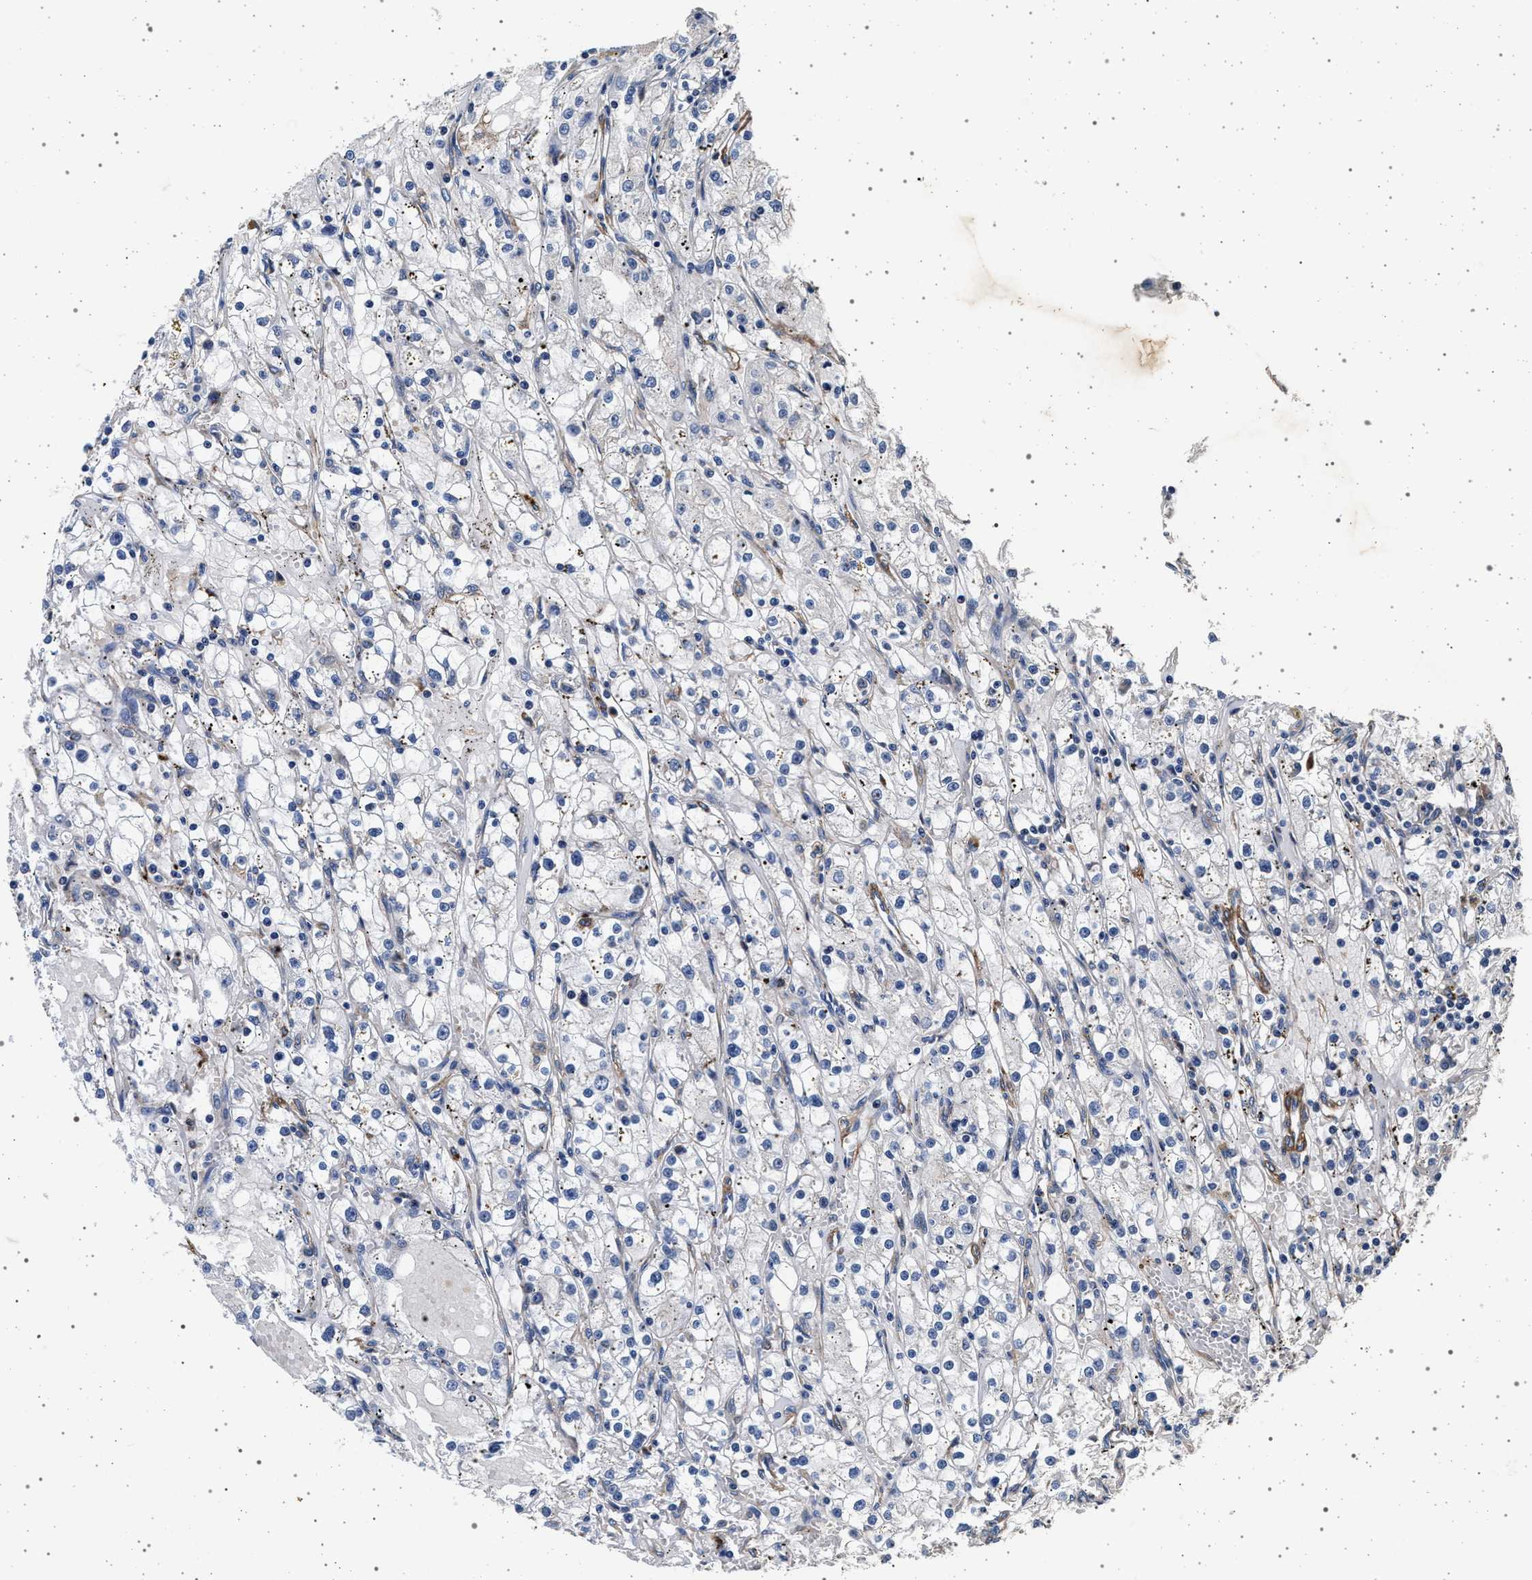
{"staining": {"intensity": "negative", "quantity": "none", "location": "none"}, "tissue": "renal cancer", "cell_type": "Tumor cells", "image_type": "cancer", "snomed": [{"axis": "morphology", "description": "Adenocarcinoma, NOS"}, {"axis": "topography", "description": "Kidney"}], "caption": "A micrograph of renal cancer stained for a protein demonstrates no brown staining in tumor cells.", "gene": "KCNK6", "patient": {"sex": "male", "age": 56}}